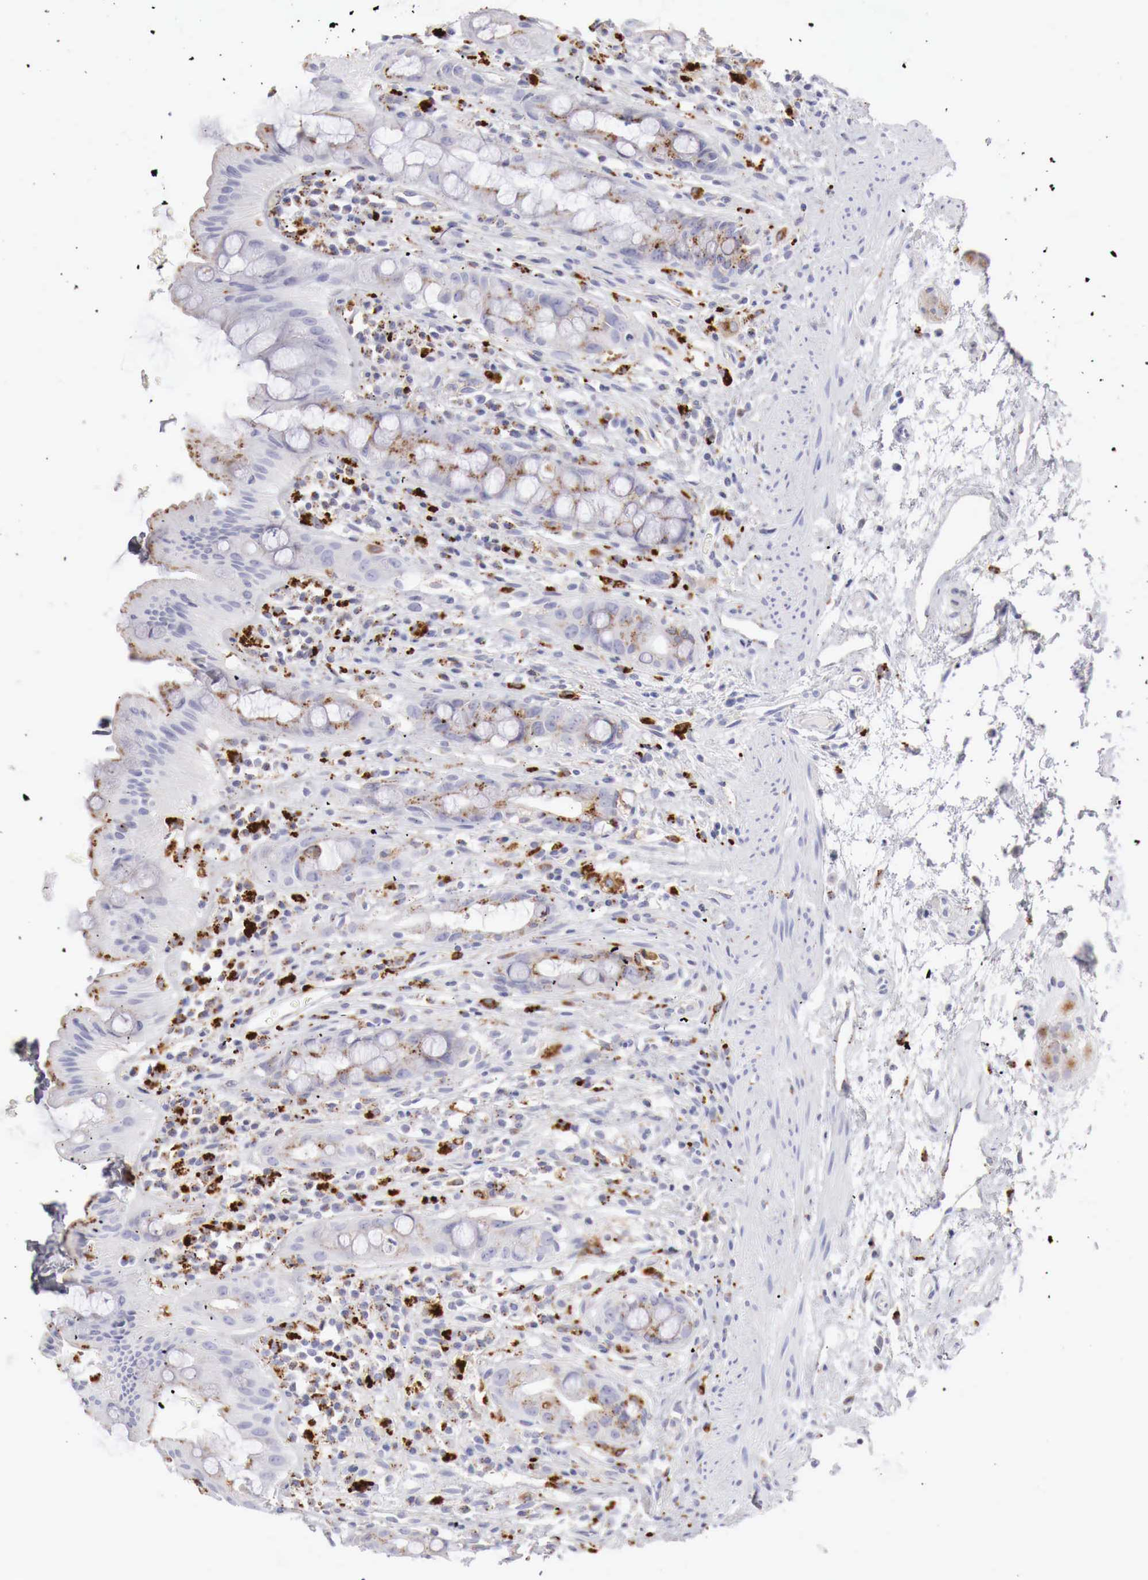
{"staining": {"intensity": "moderate", "quantity": "25%-75%", "location": "cytoplasmic/membranous"}, "tissue": "rectum", "cell_type": "Glandular cells", "image_type": "normal", "snomed": [{"axis": "morphology", "description": "Normal tissue, NOS"}, {"axis": "topography", "description": "Rectum"}], "caption": "Immunohistochemical staining of normal human rectum displays medium levels of moderate cytoplasmic/membranous staining in about 25%-75% of glandular cells.", "gene": "GLA", "patient": {"sex": "female", "age": 60}}